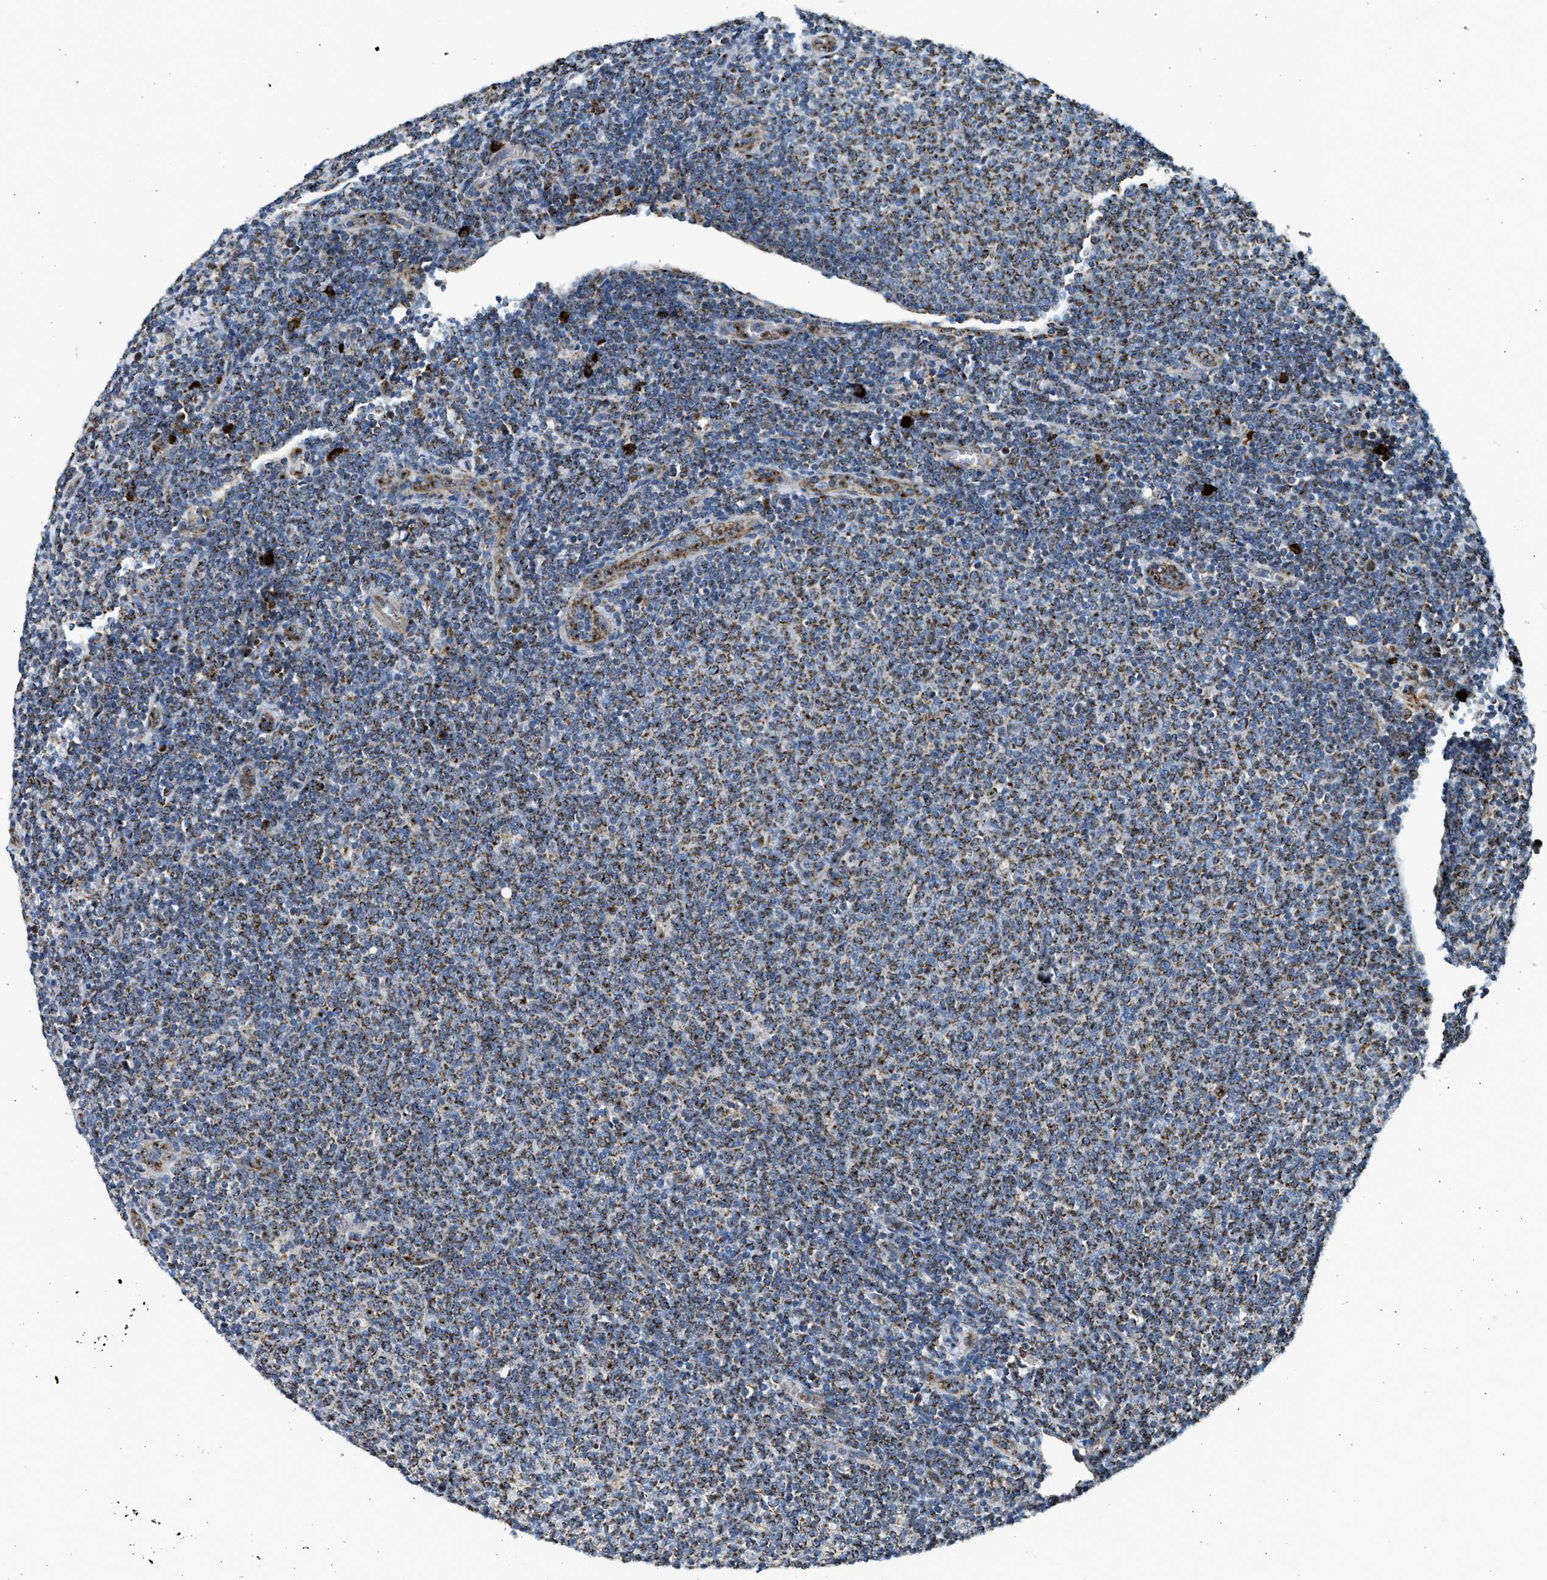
{"staining": {"intensity": "moderate", "quantity": ">75%", "location": "cytoplasmic/membranous"}, "tissue": "lymphoma", "cell_type": "Tumor cells", "image_type": "cancer", "snomed": [{"axis": "morphology", "description": "Malignant lymphoma, non-Hodgkin's type, Low grade"}, {"axis": "topography", "description": "Lymph node"}], "caption": "A brown stain highlights moderate cytoplasmic/membranous staining of a protein in human low-grade malignant lymphoma, non-Hodgkin's type tumor cells.", "gene": "KCNMB3", "patient": {"sex": "male", "age": 66}}